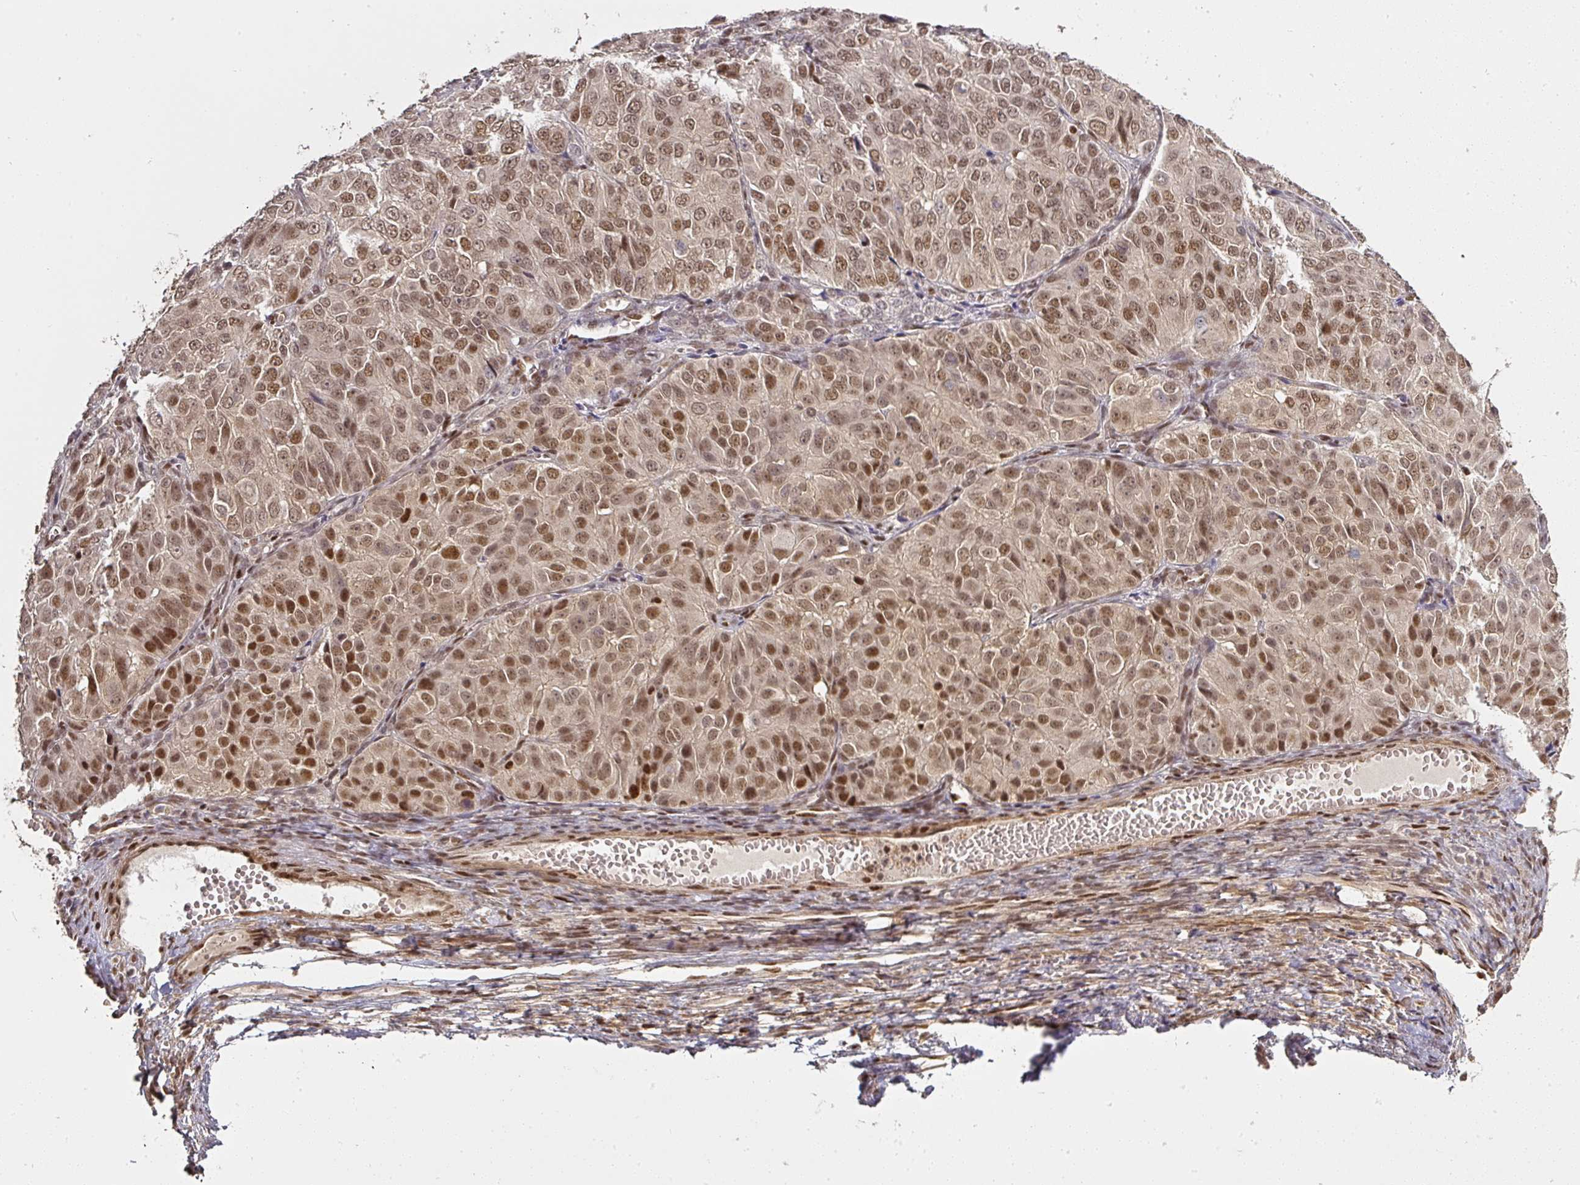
{"staining": {"intensity": "moderate", "quantity": ">75%", "location": "nuclear"}, "tissue": "ovarian cancer", "cell_type": "Tumor cells", "image_type": "cancer", "snomed": [{"axis": "morphology", "description": "Carcinoma, endometroid"}, {"axis": "topography", "description": "Ovary"}], "caption": "Ovarian cancer stained with DAB (3,3'-diaminobenzidine) immunohistochemistry demonstrates medium levels of moderate nuclear positivity in about >75% of tumor cells.", "gene": "GPRIN2", "patient": {"sex": "female", "age": 51}}